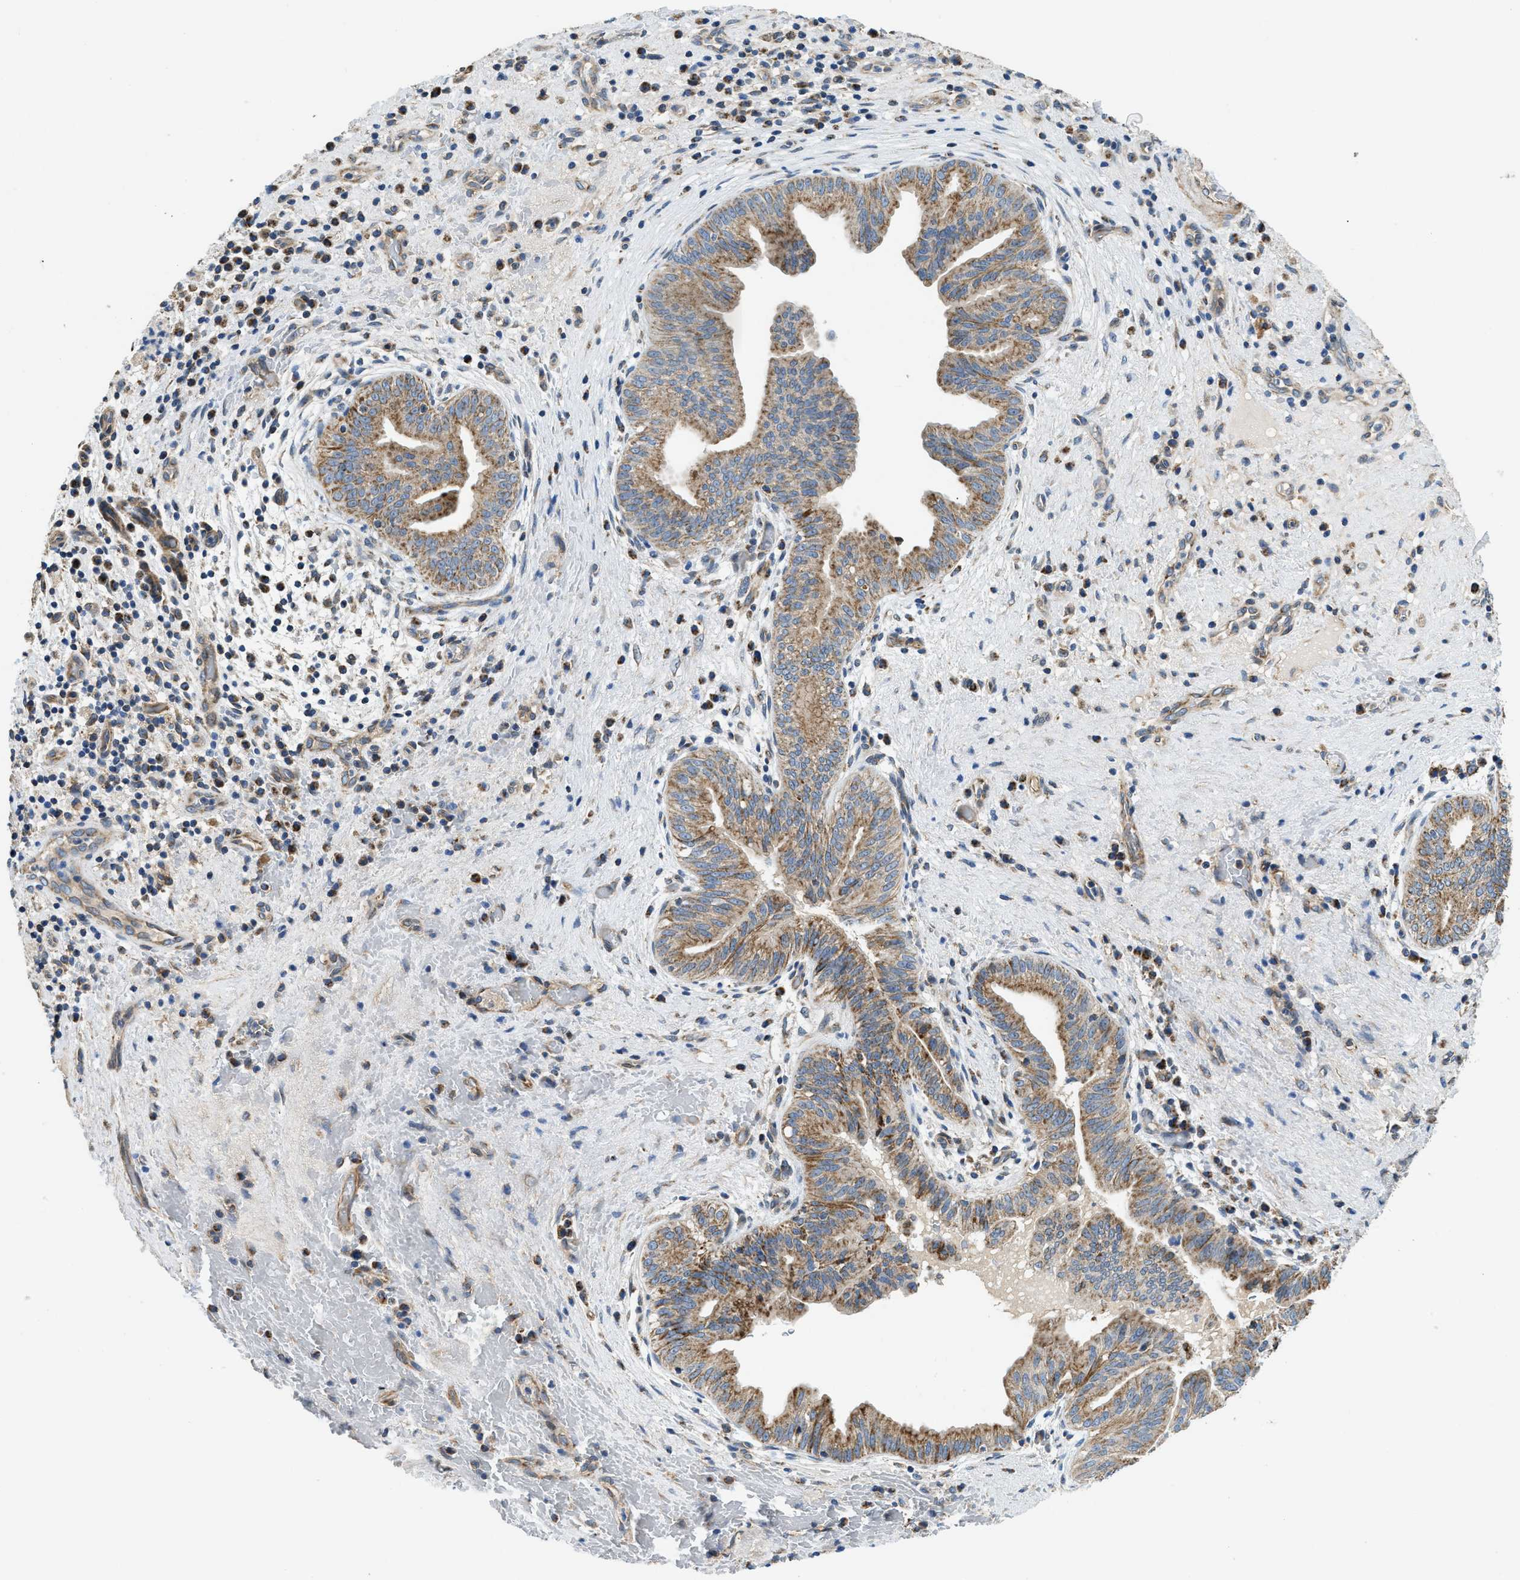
{"staining": {"intensity": "moderate", "quantity": ">75%", "location": "cytoplasmic/membranous"}, "tissue": "liver cancer", "cell_type": "Tumor cells", "image_type": "cancer", "snomed": [{"axis": "morphology", "description": "Cholangiocarcinoma"}, {"axis": "topography", "description": "Liver"}], "caption": "Liver cancer (cholangiocarcinoma) tissue reveals moderate cytoplasmic/membranous expression in approximately >75% of tumor cells, visualized by immunohistochemistry.", "gene": "STK33", "patient": {"sex": "female", "age": 38}}